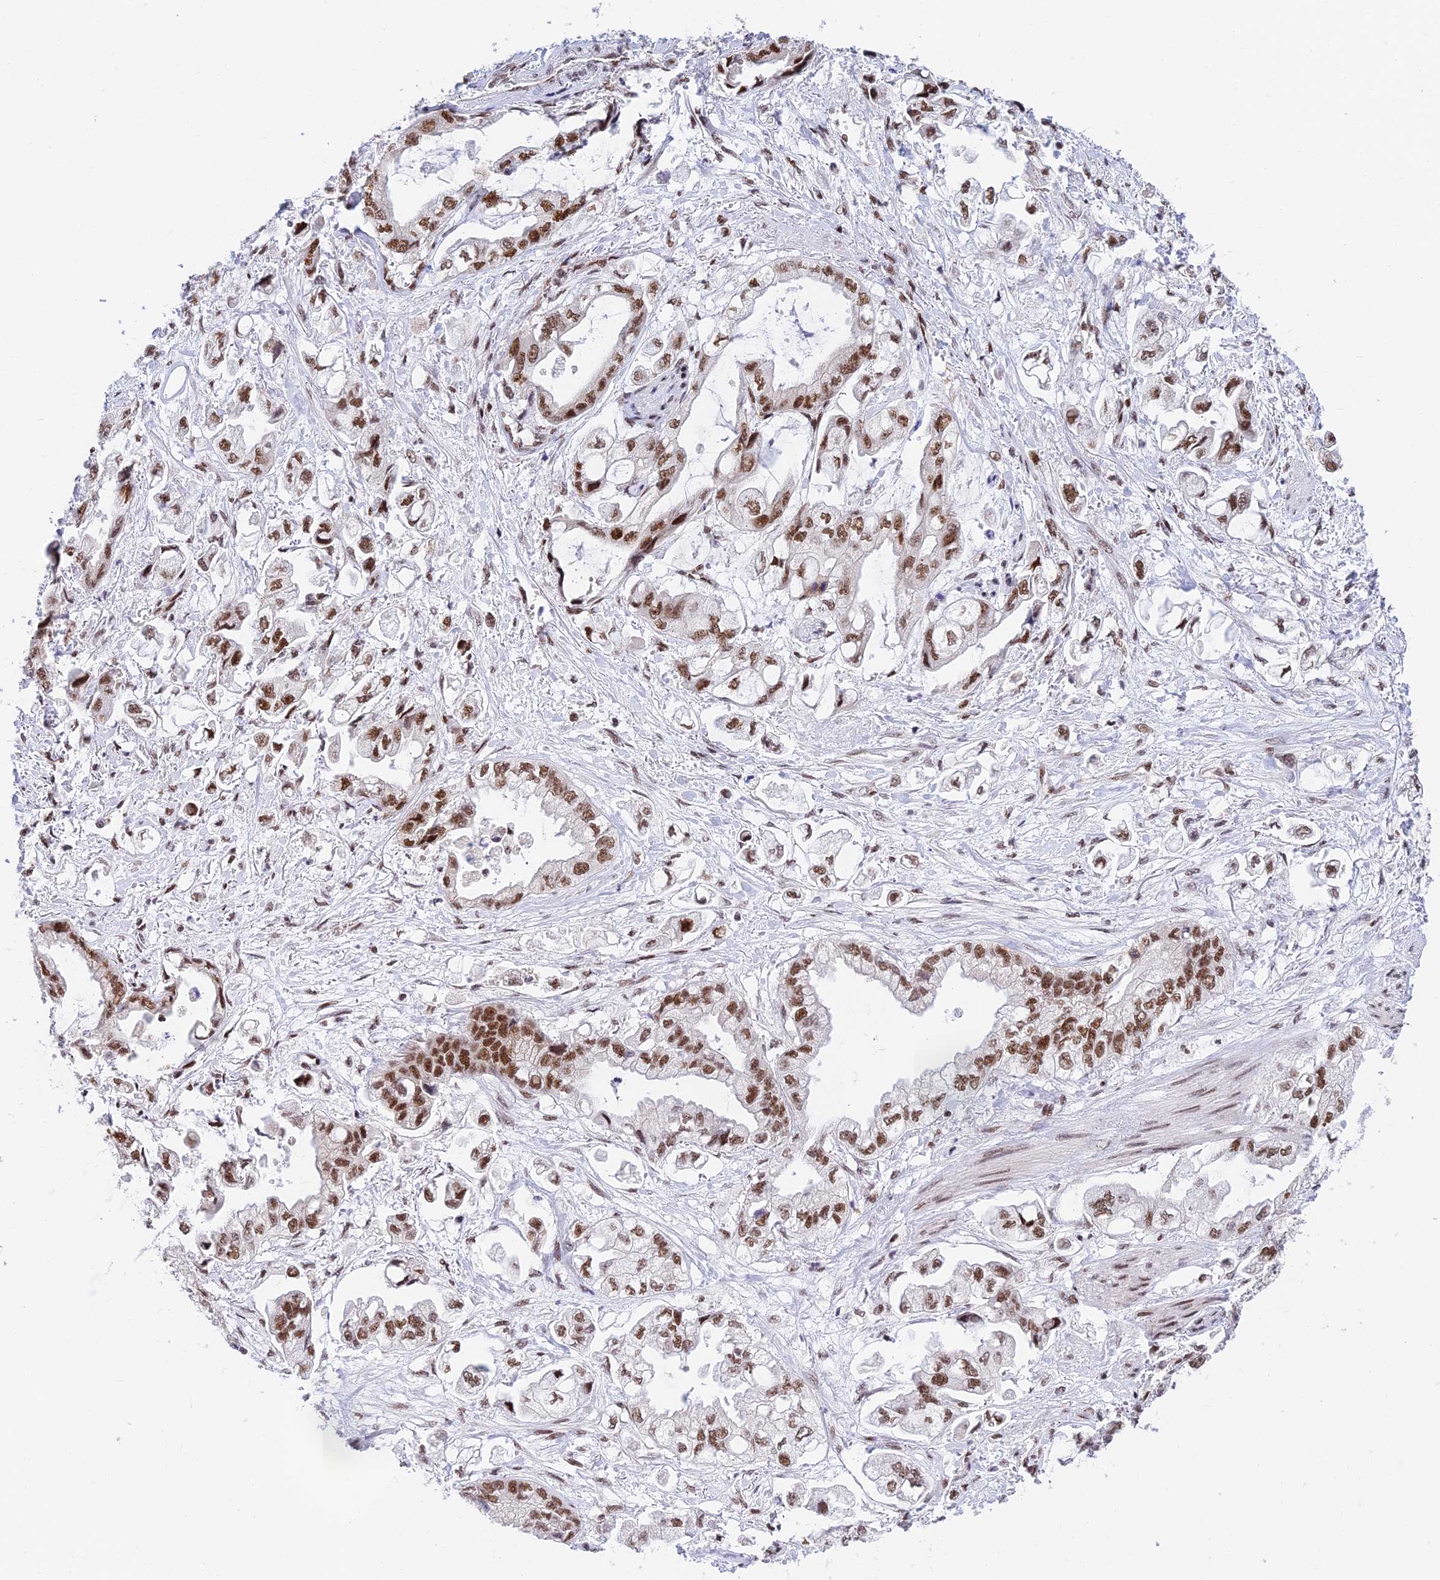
{"staining": {"intensity": "moderate", "quantity": ">75%", "location": "nuclear"}, "tissue": "stomach cancer", "cell_type": "Tumor cells", "image_type": "cancer", "snomed": [{"axis": "morphology", "description": "Adenocarcinoma, NOS"}, {"axis": "topography", "description": "Stomach"}], "caption": "Stomach adenocarcinoma stained with a brown dye shows moderate nuclear positive staining in about >75% of tumor cells.", "gene": "USP22", "patient": {"sex": "male", "age": 62}}